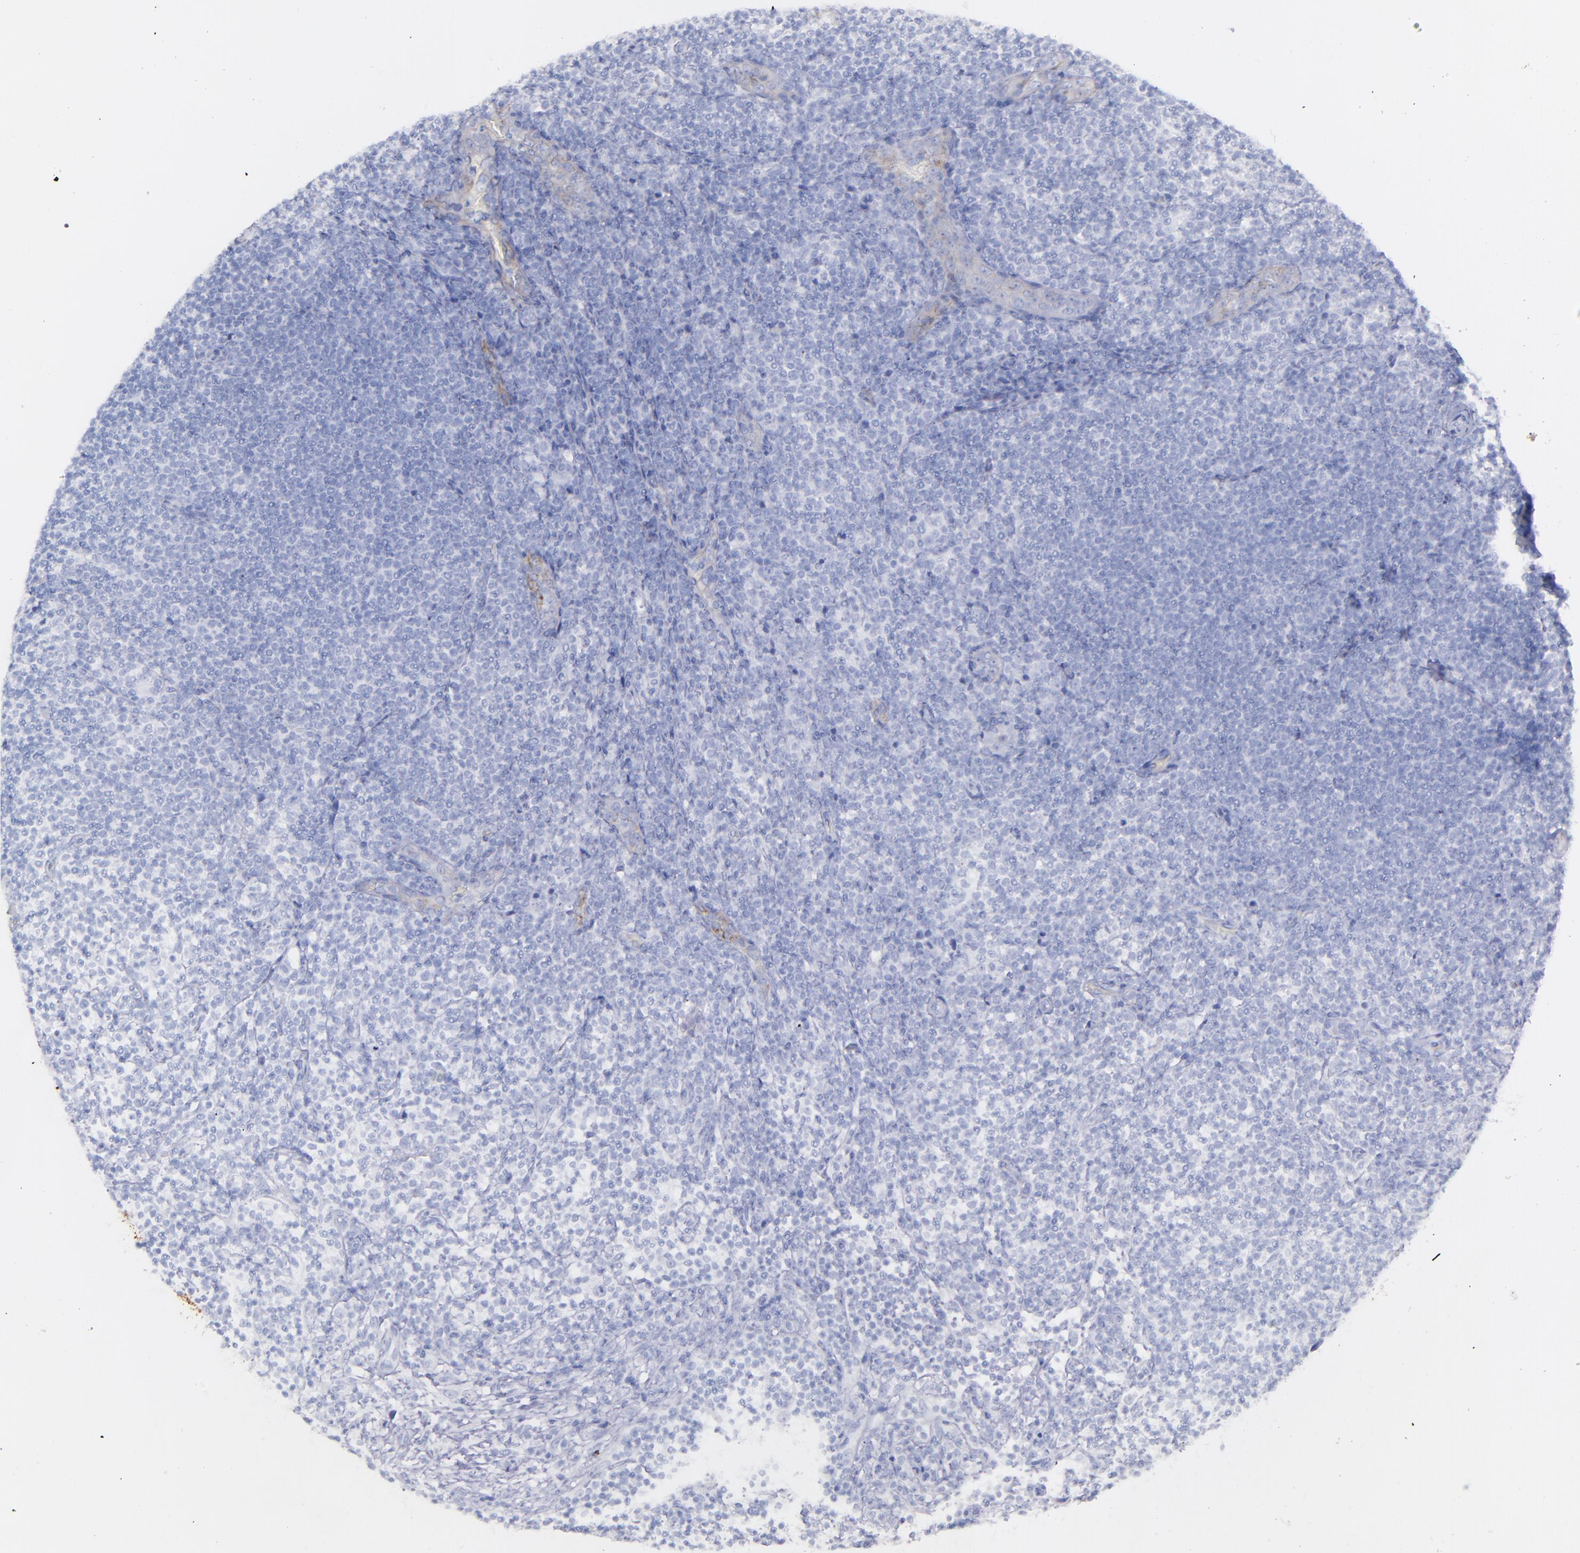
{"staining": {"intensity": "negative", "quantity": "none", "location": "none"}, "tissue": "lymphoma", "cell_type": "Tumor cells", "image_type": "cancer", "snomed": [{"axis": "morphology", "description": "Malignant lymphoma, non-Hodgkin's type, Low grade"}, {"axis": "topography", "description": "Lymph node"}], "caption": "The histopathology image shows no staining of tumor cells in malignant lymphoma, non-Hodgkin's type (low-grade). (Immunohistochemistry (ihc), brightfield microscopy, high magnification).", "gene": "SNAP25", "patient": {"sex": "female", "age": 76}}